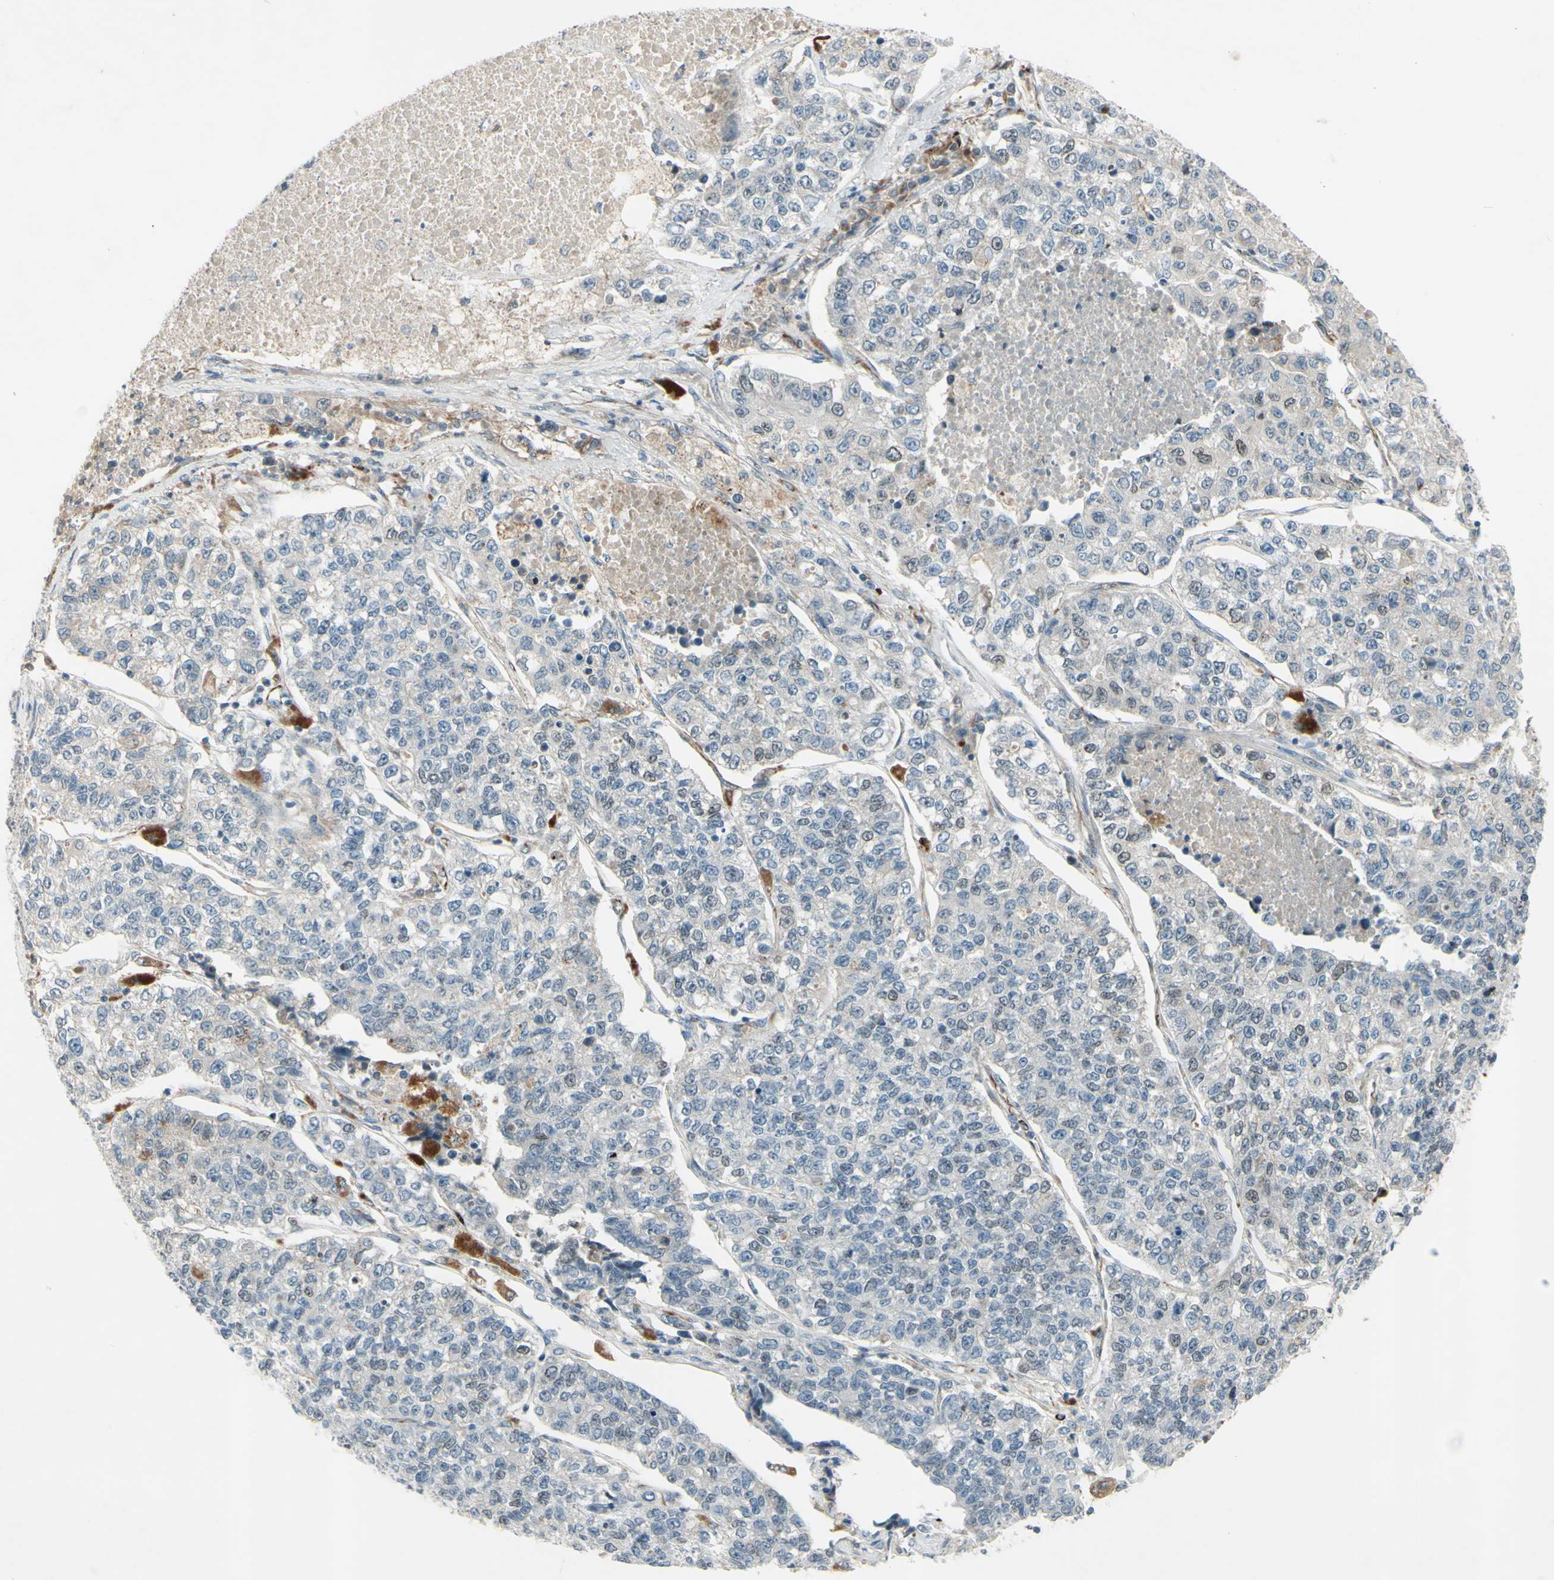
{"staining": {"intensity": "negative", "quantity": "none", "location": "none"}, "tissue": "lung cancer", "cell_type": "Tumor cells", "image_type": "cancer", "snomed": [{"axis": "morphology", "description": "Adenocarcinoma, NOS"}, {"axis": "topography", "description": "Lung"}], "caption": "A micrograph of lung cancer stained for a protein reveals no brown staining in tumor cells.", "gene": "FGFR2", "patient": {"sex": "male", "age": 49}}